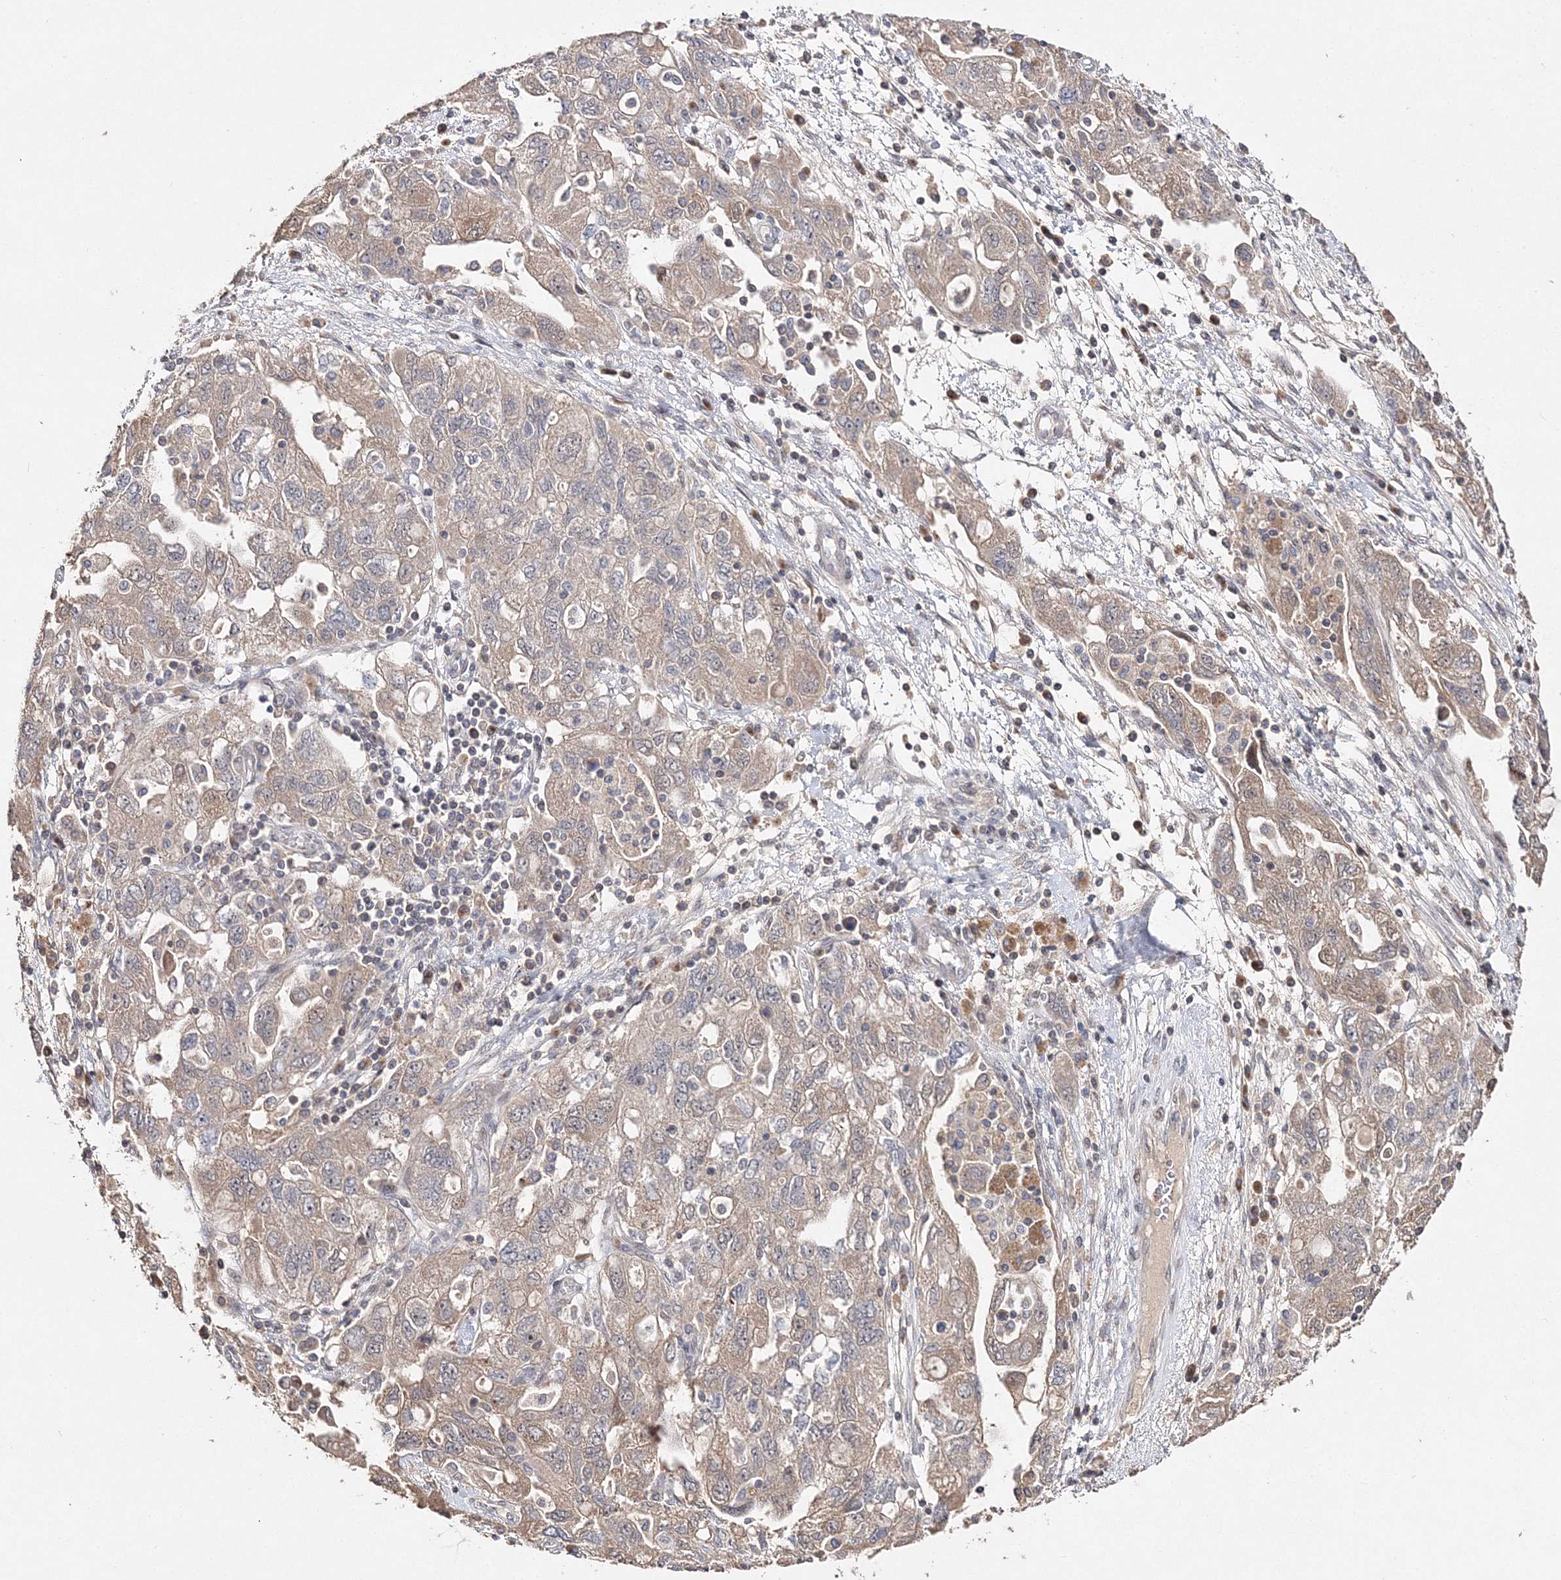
{"staining": {"intensity": "weak", "quantity": "25%-75%", "location": "cytoplasmic/membranous"}, "tissue": "ovarian cancer", "cell_type": "Tumor cells", "image_type": "cancer", "snomed": [{"axis": "morphology", "description": "Carcinoma, NOS"}, {"axis": "morphology", "description": "Cystadenocarcinoma, serous, NOS"}, {"axis": "topography", "description": "Ovary"}], "caption": "An IHC micrograph of neoplastic tissue is shown. Protein staining in brown highlights weak cytoplasmic/membranous positivity in ovarian serous cystadenocarcinoma within tumor cells. Nuclei are stained in blue.", "gene": "GJB5", "patient": {"sex": "female", "age": 69}}